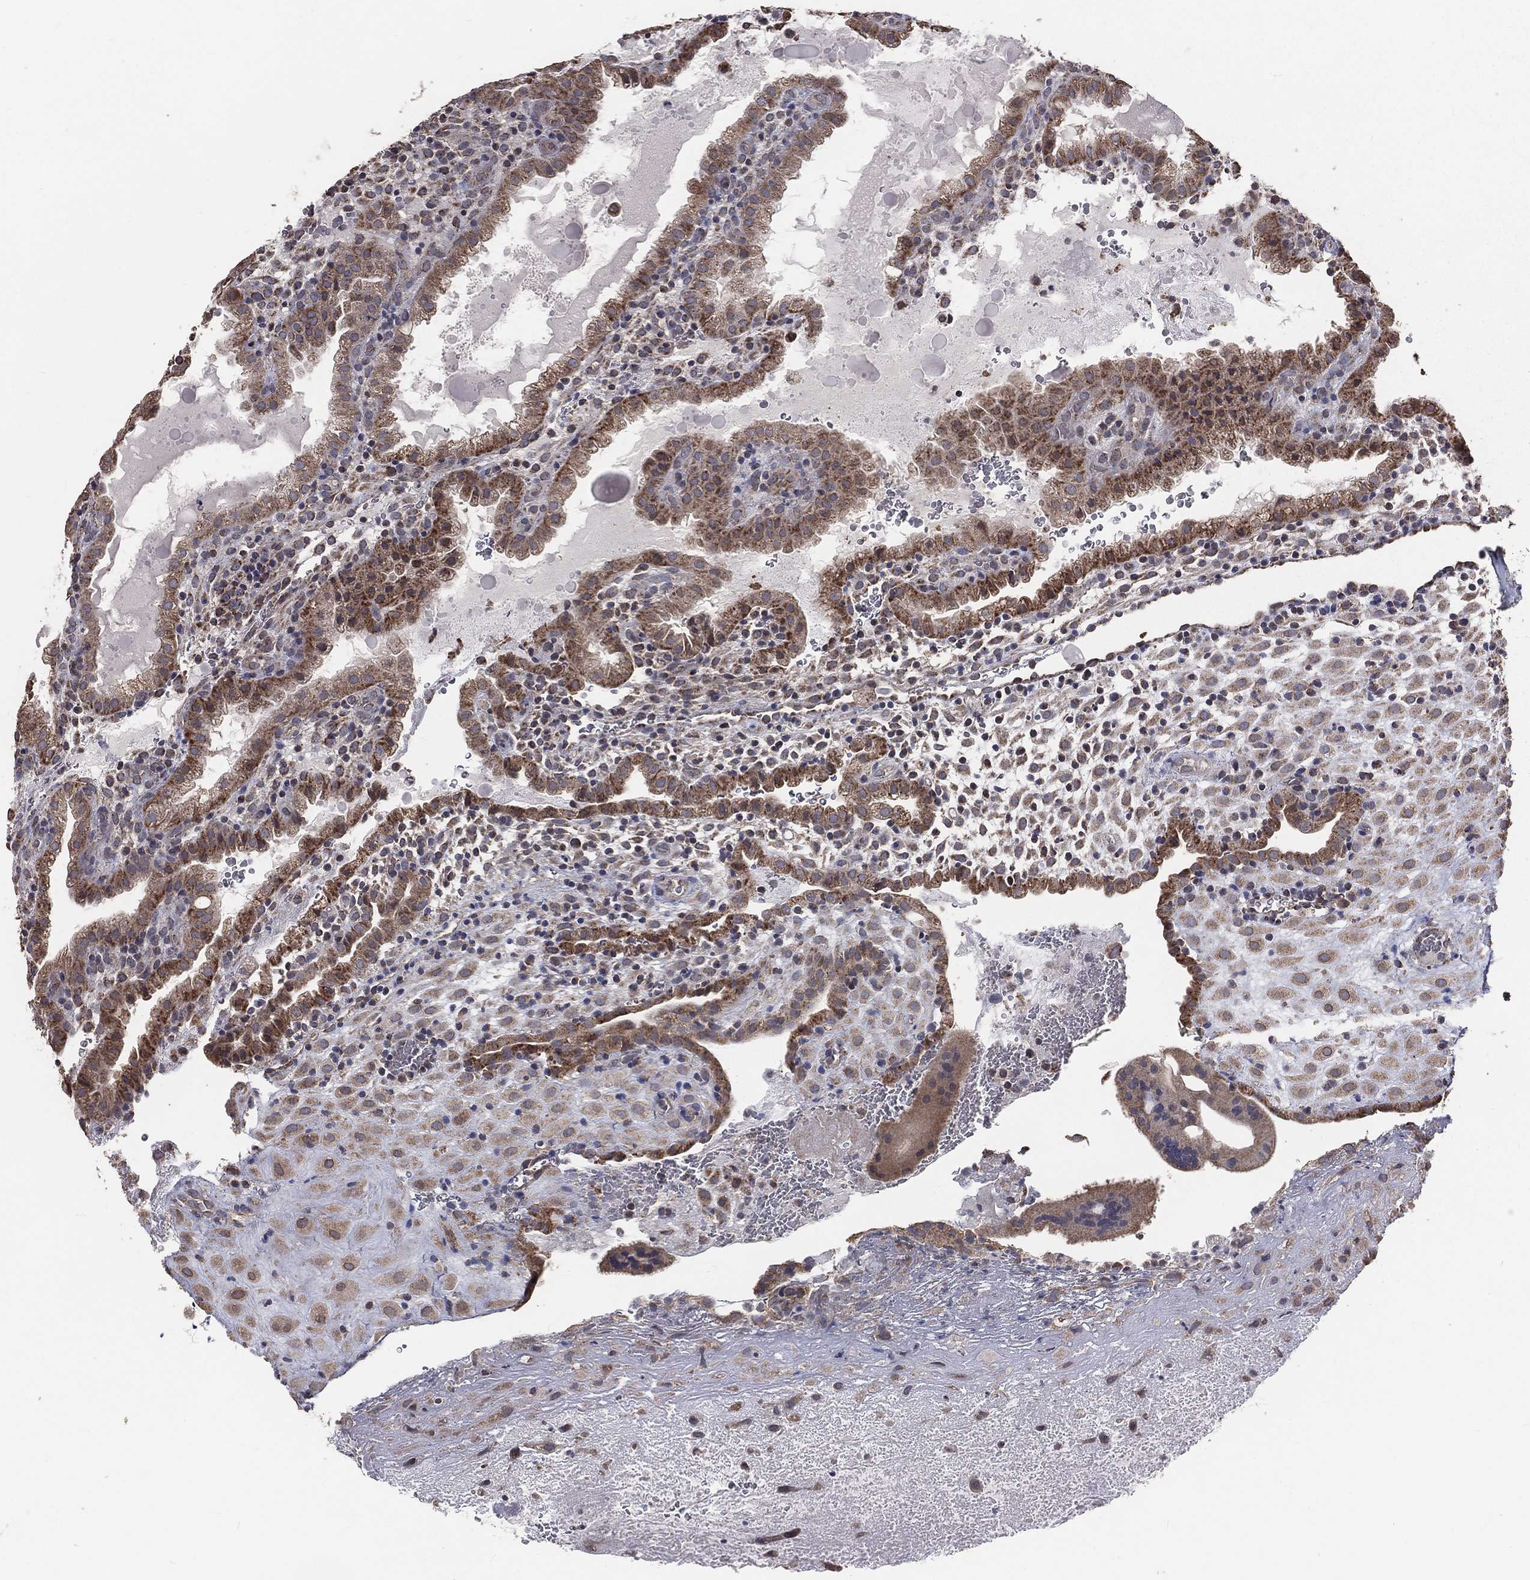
{"staining": {"intensity": "weak", "quantity": ">75%", "location": "cytoplasmic/membranous"}, "tissue": "placenta", "cell_type": "Decidual cells", "image_type": "normal", "snomed": [{"axis": "morphology", "description": "Normal tissue, NOS"}, {"axis": "topography", "description": "Placenta"}], "caption": "Human placenta stained with a brown dye demonstrates weak cytoplasmic/membranous positive expression in about >75% of decidual cells.", "gene": "MRPL46", "patient": {"sex": "female", "age": 19}}